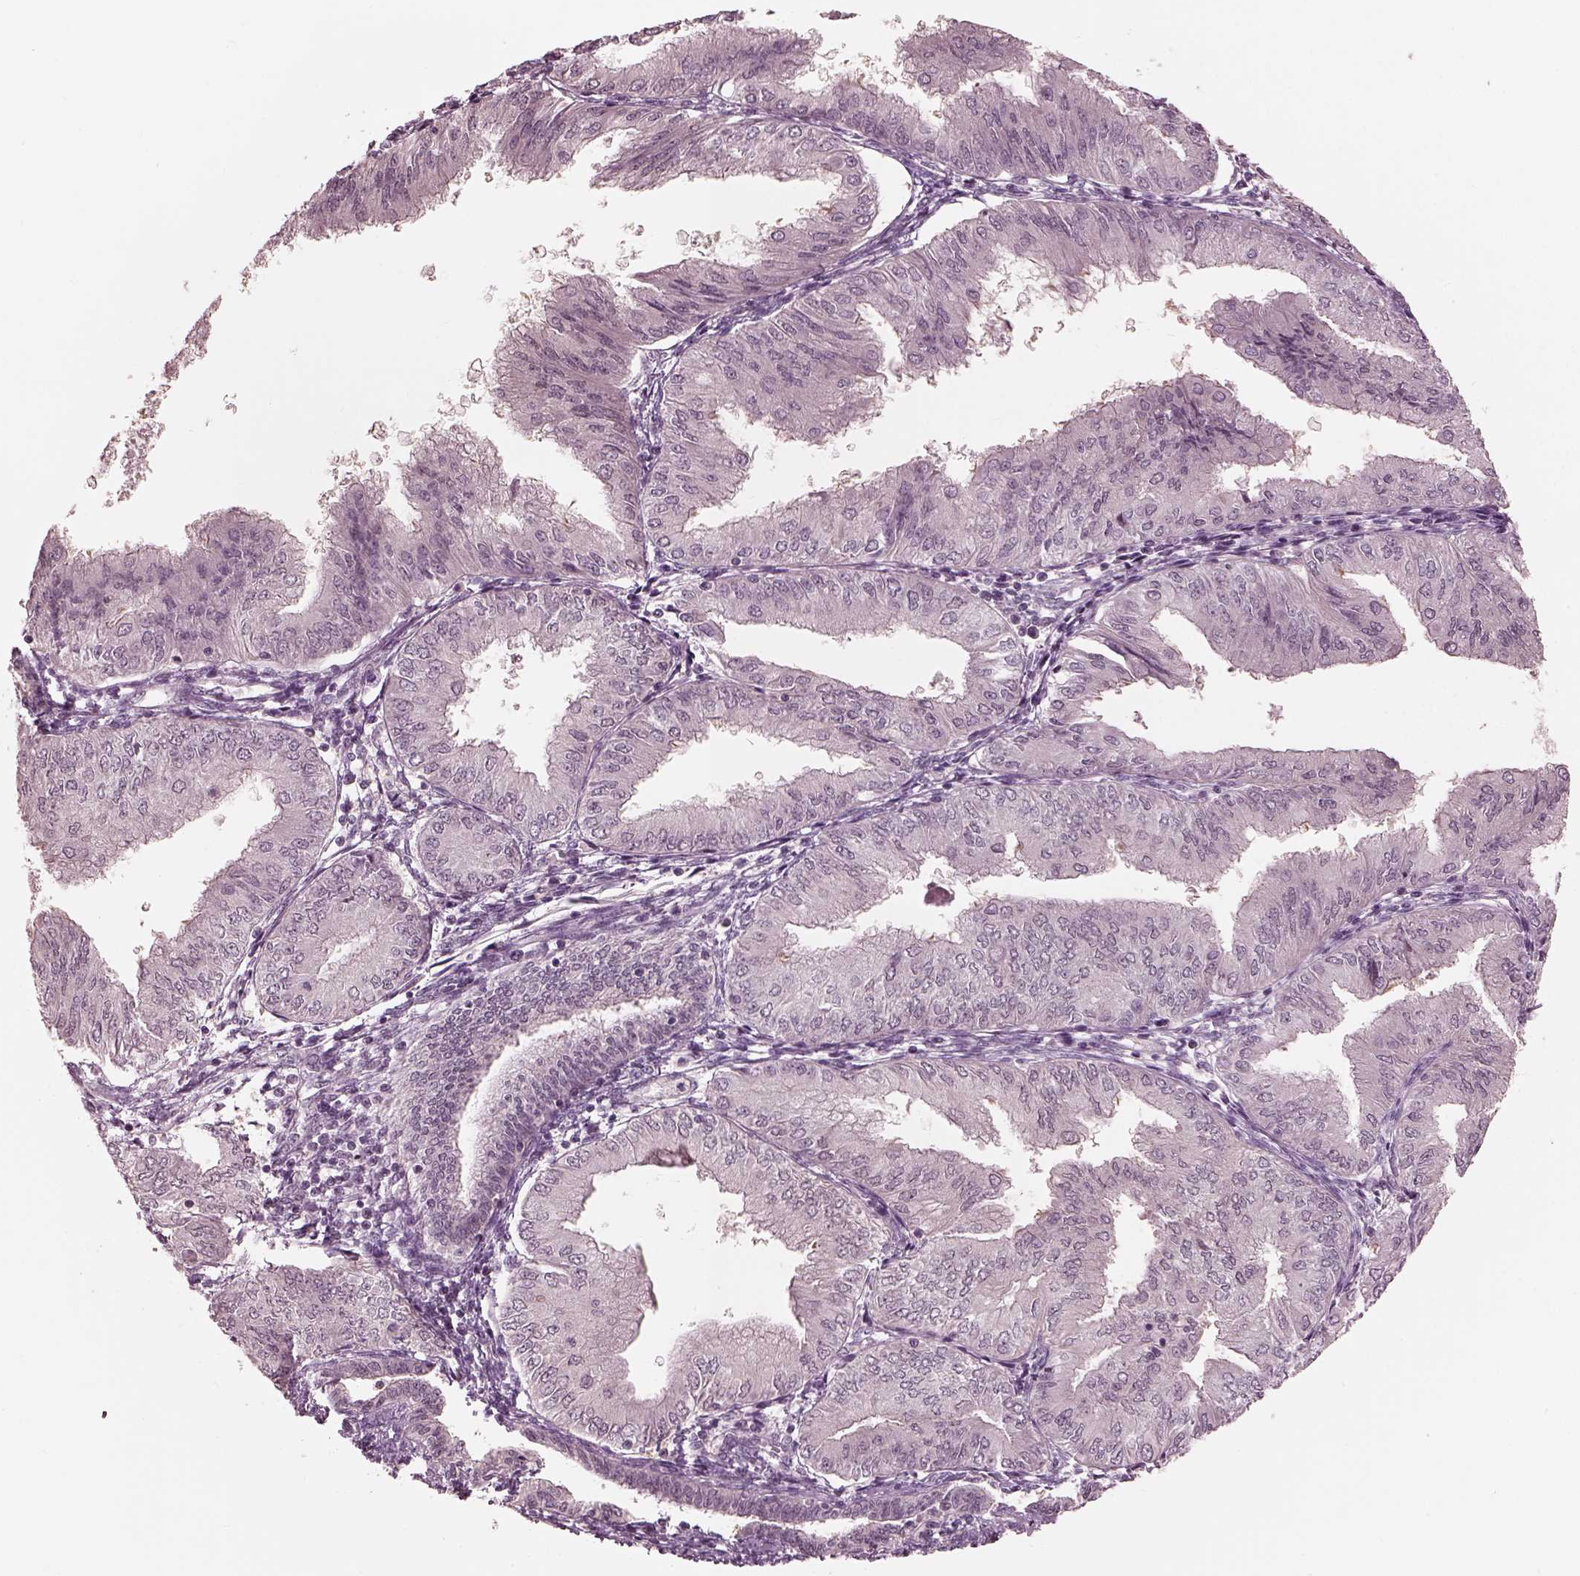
{"staining": {"intensity": "negative", "quantity": "none", "location": "none"}, "tissue": "endometrial cancer", "cell_type": "Tumor cells", "image_type": "cancer", "snomed": [{"axis": "morphology", "description": "Adenocarcinoma, NOS"}, {"axis": "topography", "description": "Endometrium"}], "caption": "IHC of human endometrial cancer (adenocarcinoma) demonstrates no positivity in tumor cells. (DAB immunohistochemistry (IHC), high magnification).", "gene": "IQCG", "patient": {"sex": "female", "age": 53}}